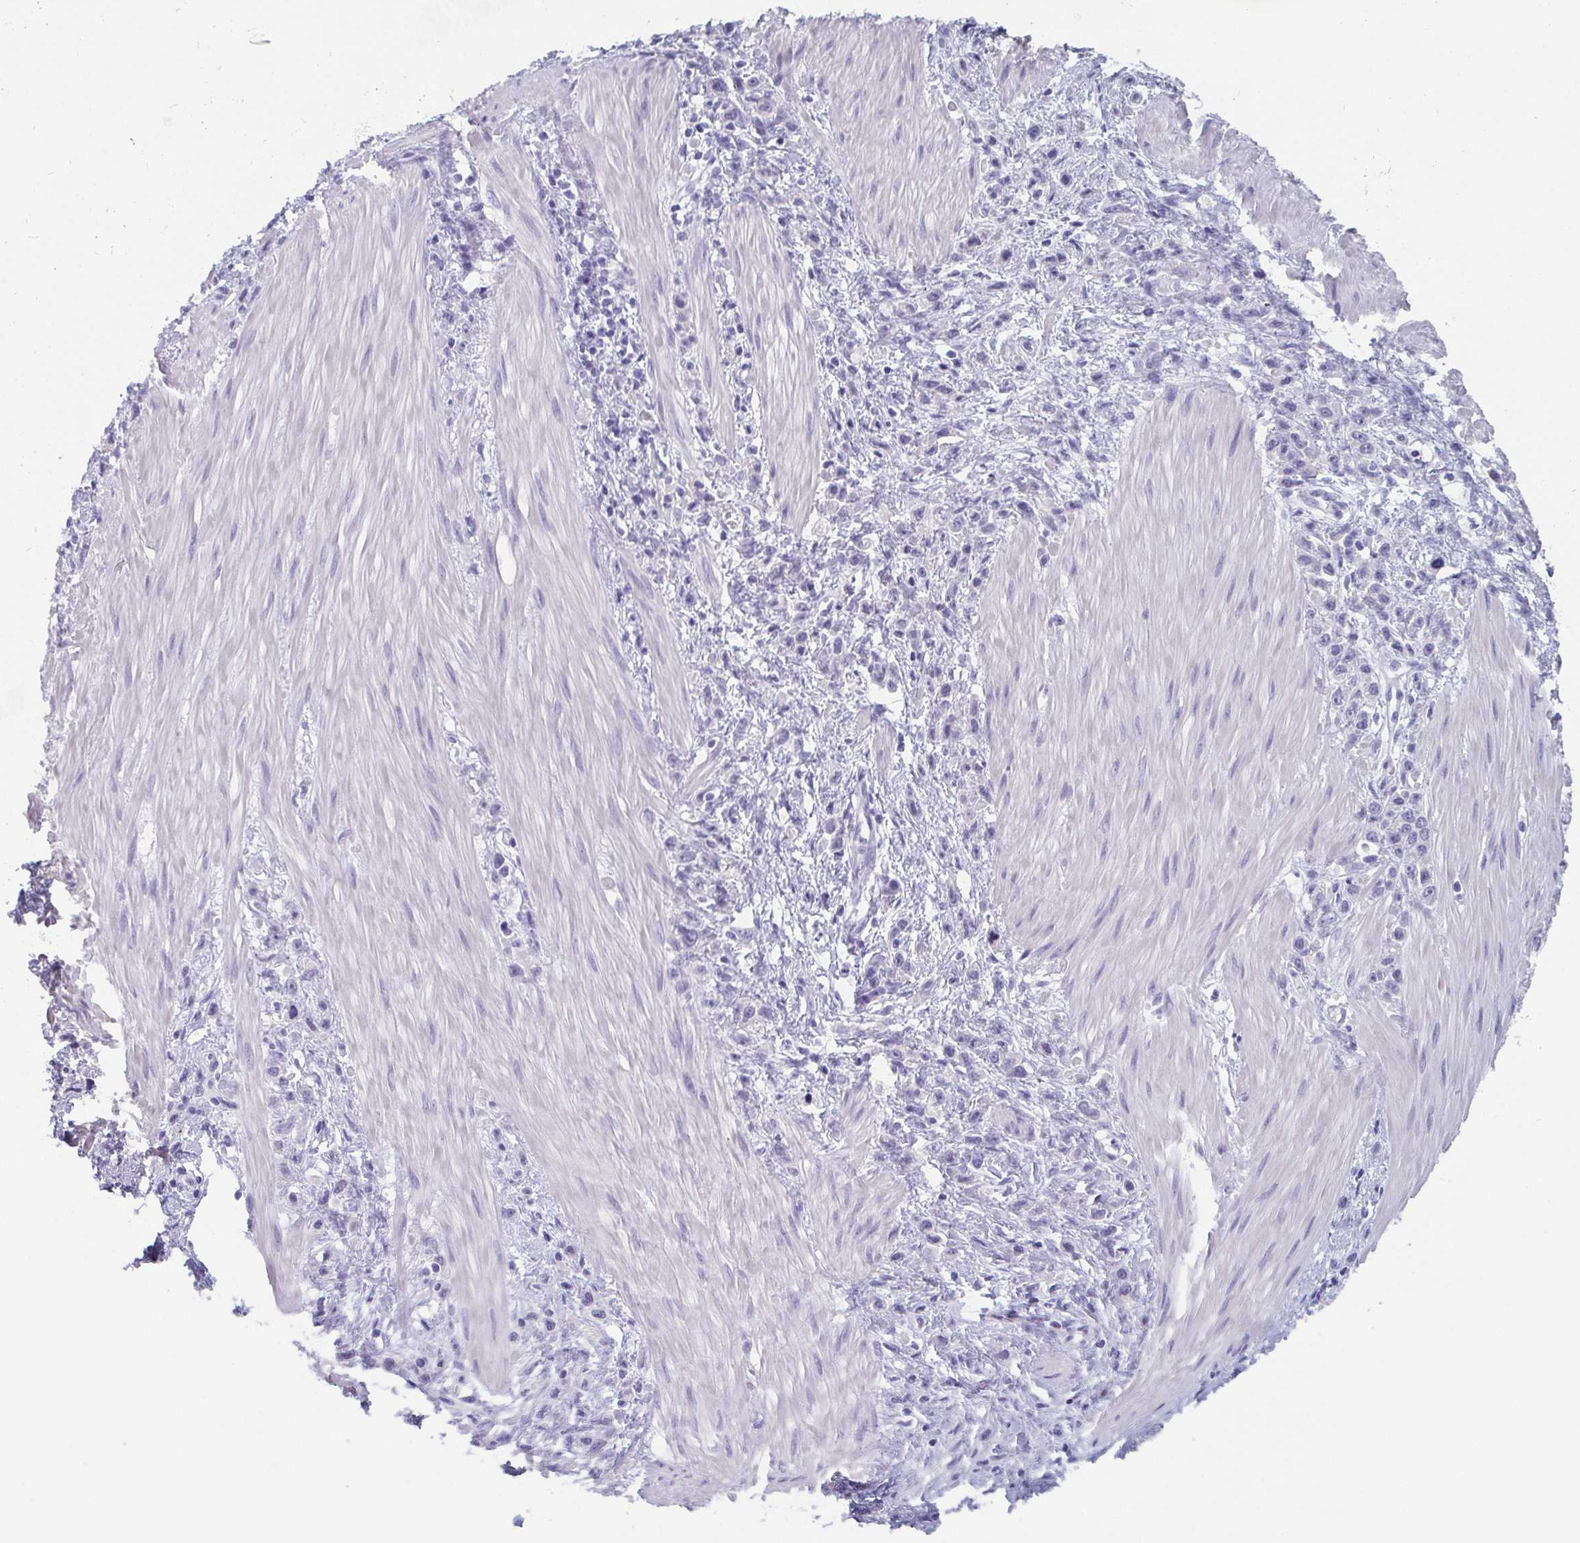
{"staining": {"intensity": "negative", "quantity": "none", "location": "none"}, "tissue": "stomach cancer", "cell_type": "Tumor cells", "image_type": "cancer", "snomed": [{"axis": "morphology", "description": "Adenocarcinoma, NOS"}, {"axis": "topography", "description": "Stomach"}], "caption": "A high-resolution histopathology image shows immunohistochemistry (IHC) staining of adenocarcinoma (stomach), which reveals no significant positivity in tumor cells.", "gene": "DYDC2", "patient": {"sex": "male", "age": 47}}